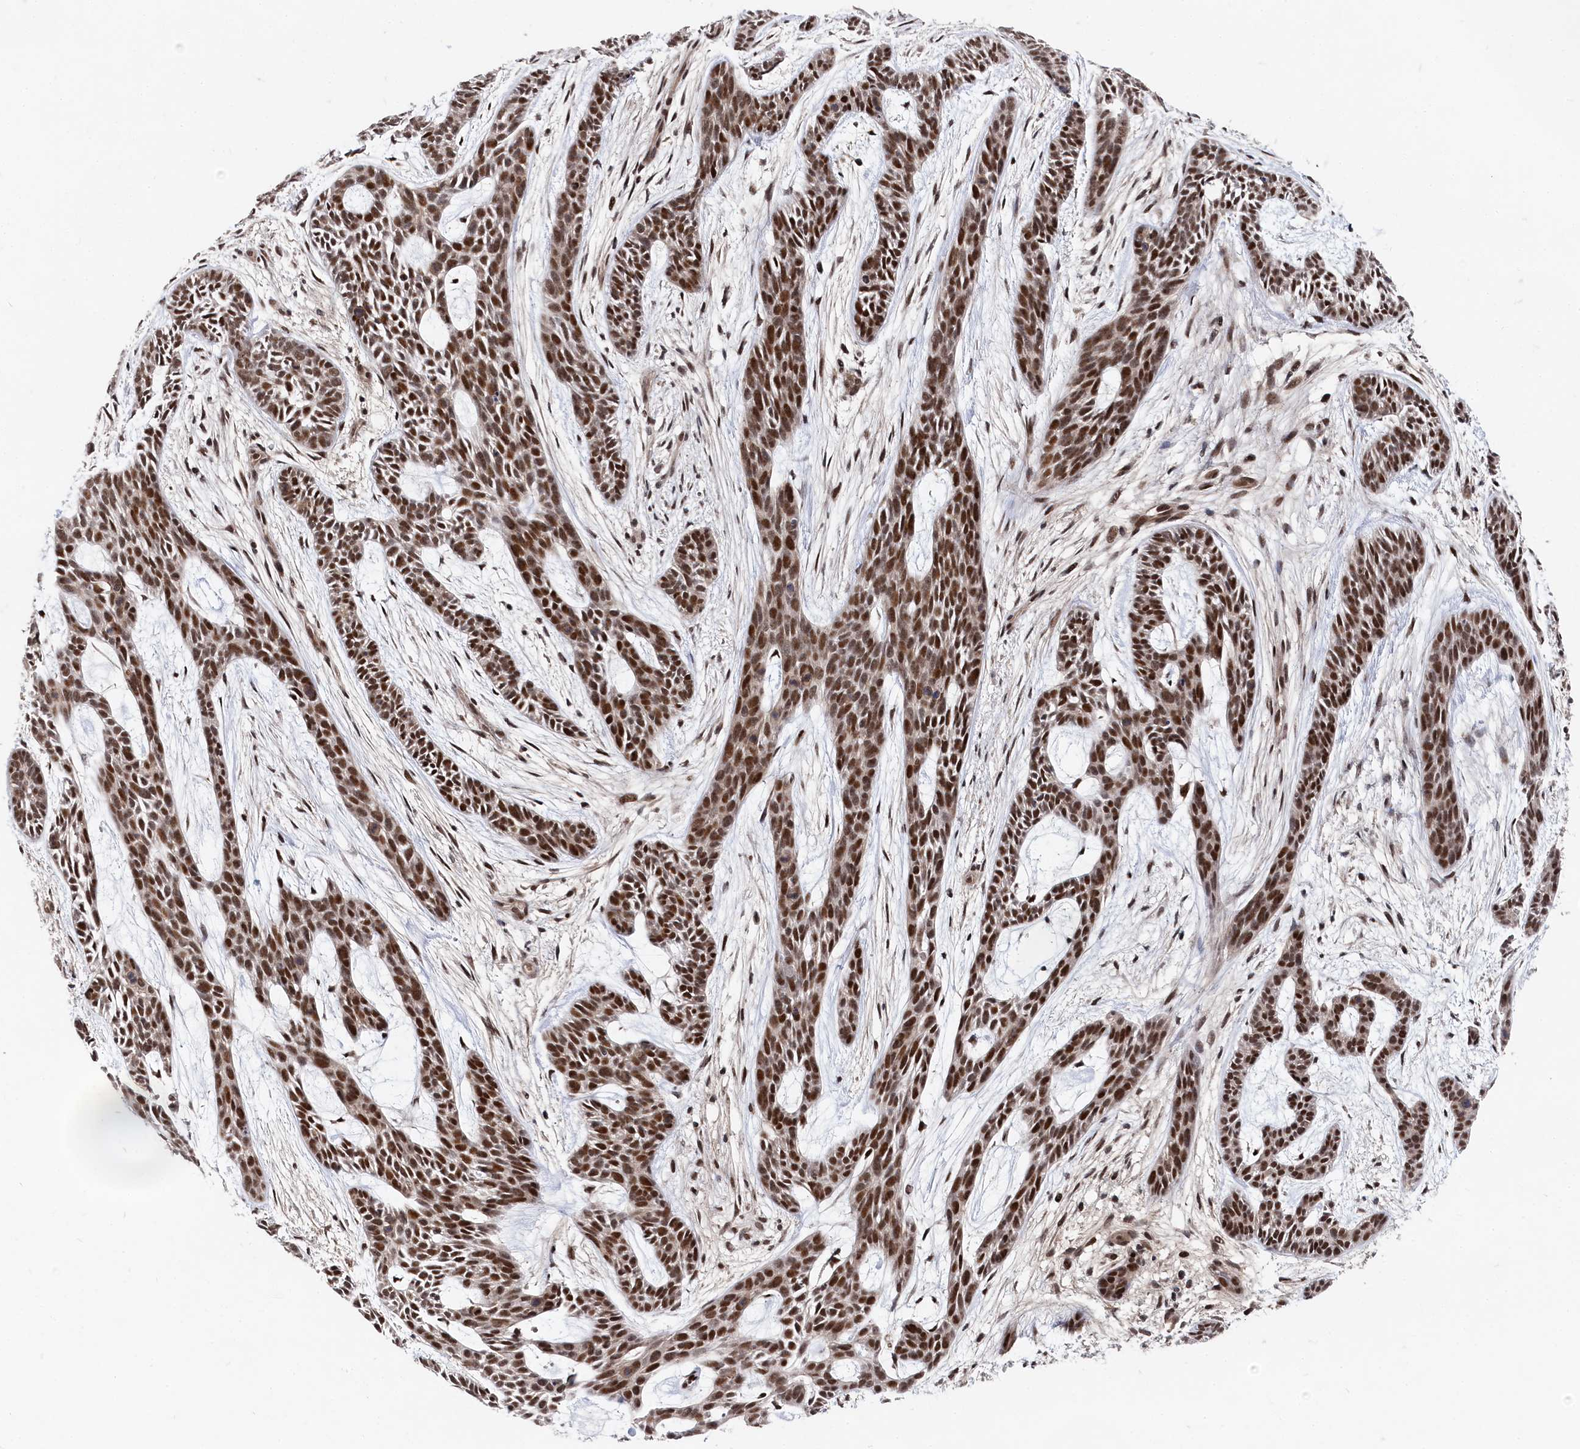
{"staining": {"intensity": "strong", "quantity": ">75%", "location": "nuclear"}, "tissue": "skin cancer", "cell_type": "Tumor cells", "image_type": "cancer", "snomed": [{"axis": "morphology", "description": "Basal cell carcinoma"}, {"axis": "topography", "description": "Skin"}], "caption": "High-power microscopy captured an IHC photomicrograph of basal cell carcinoma (skin), revealing strong nuclear staining in approximately >75% of tumor cells.", "gene": "BUB3", "patient": {"sex": "male", "age": 89}}